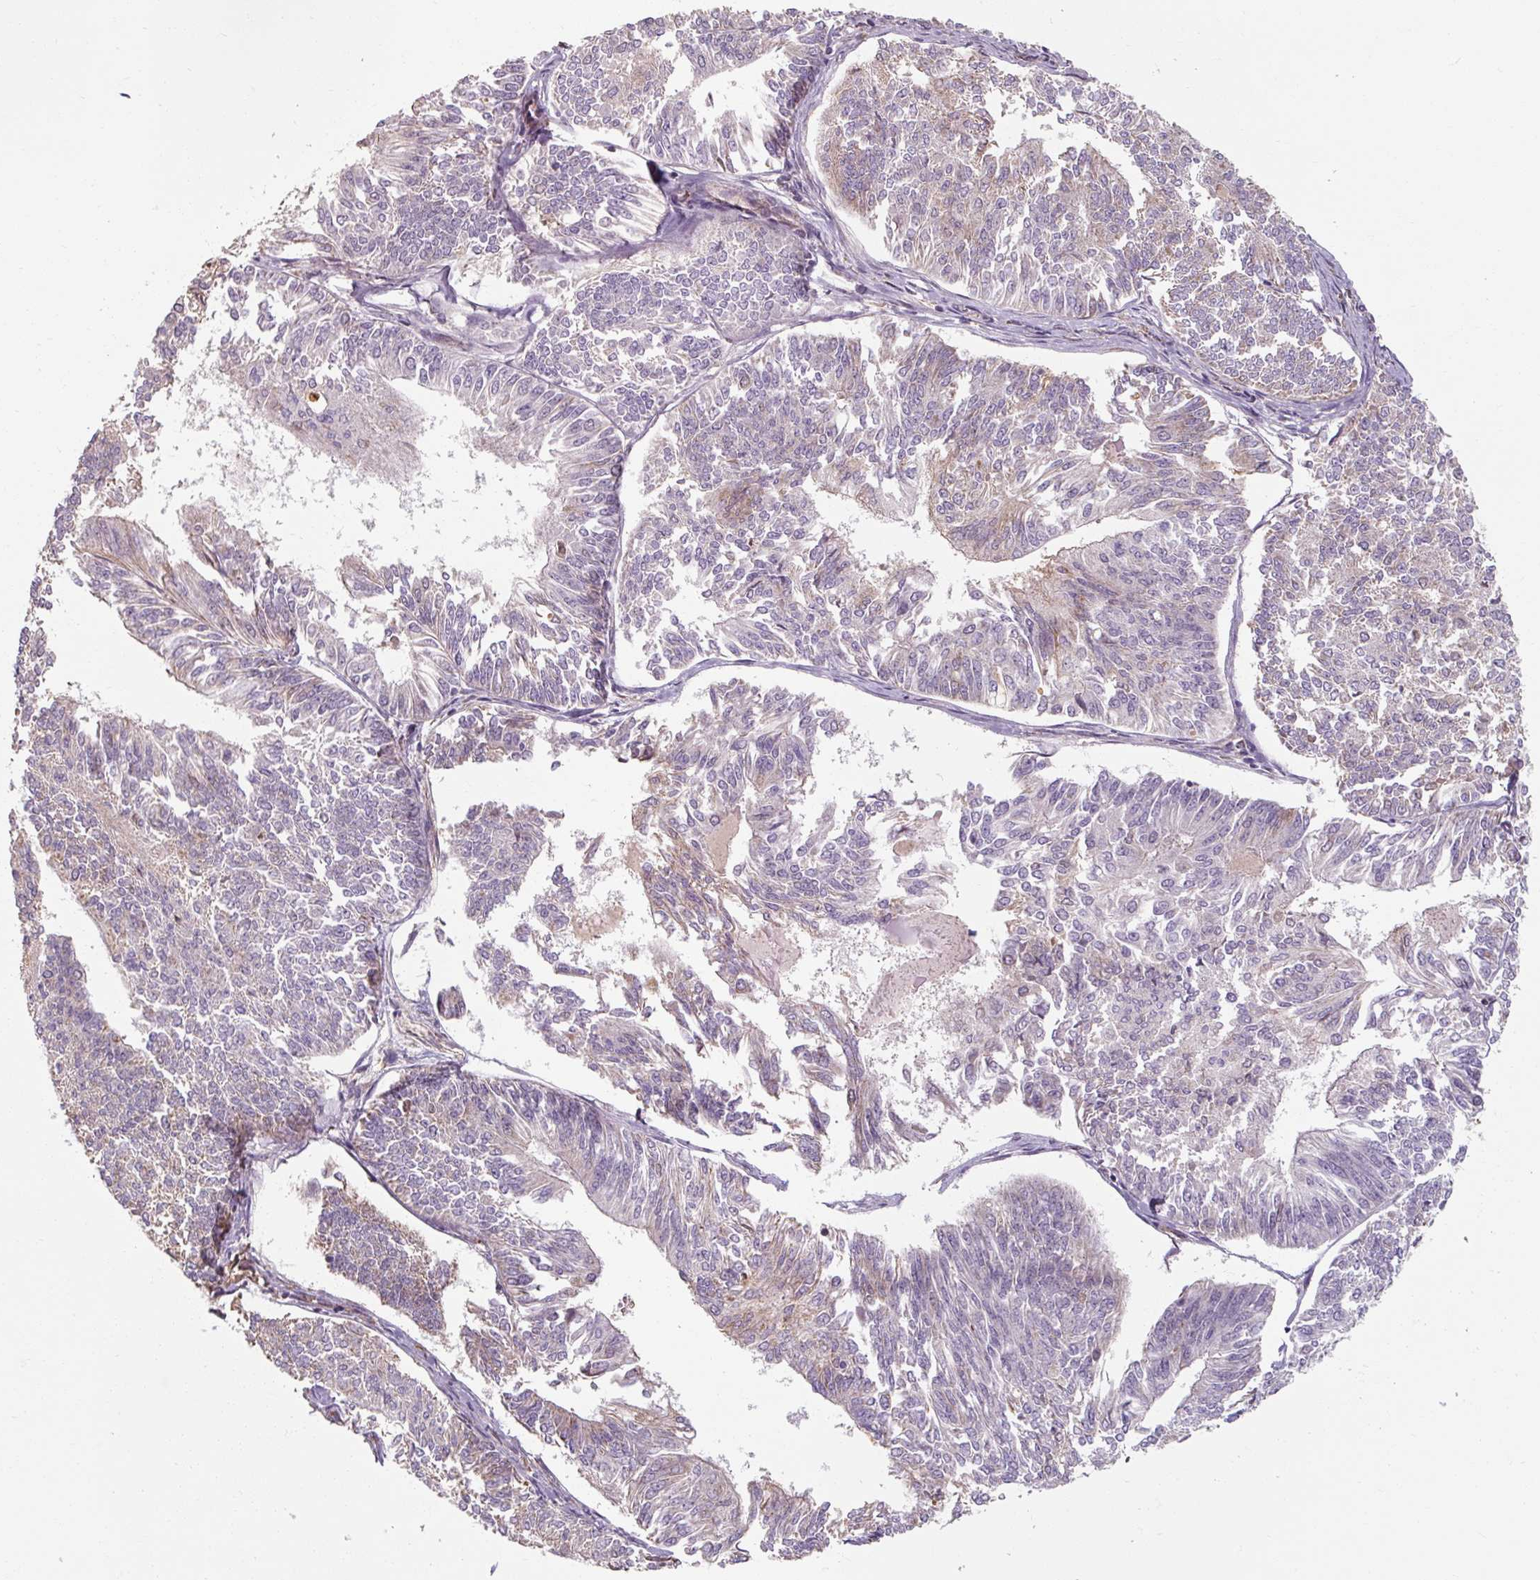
{"staining": {"intensity": "weak", "quantity": "25%-75%", "location": "cytoplasmic/membranous"}, "tissue": "endometrial cancer", "cell_type": "Tumor cells", "image_type": "cancer", "snomed": [{"axis": "morphology", "description": "Adenocarcinoma, NOS"}, {"axis": "topography", "description": "Endometrium"}], "caption": "Human endometrial cancer (adenocarcinoma) stained with a protein marker demonstrates weak staining in tumor cells.", "gene": "TSEN54", "patient": {"sex": "female", "age": 58}}